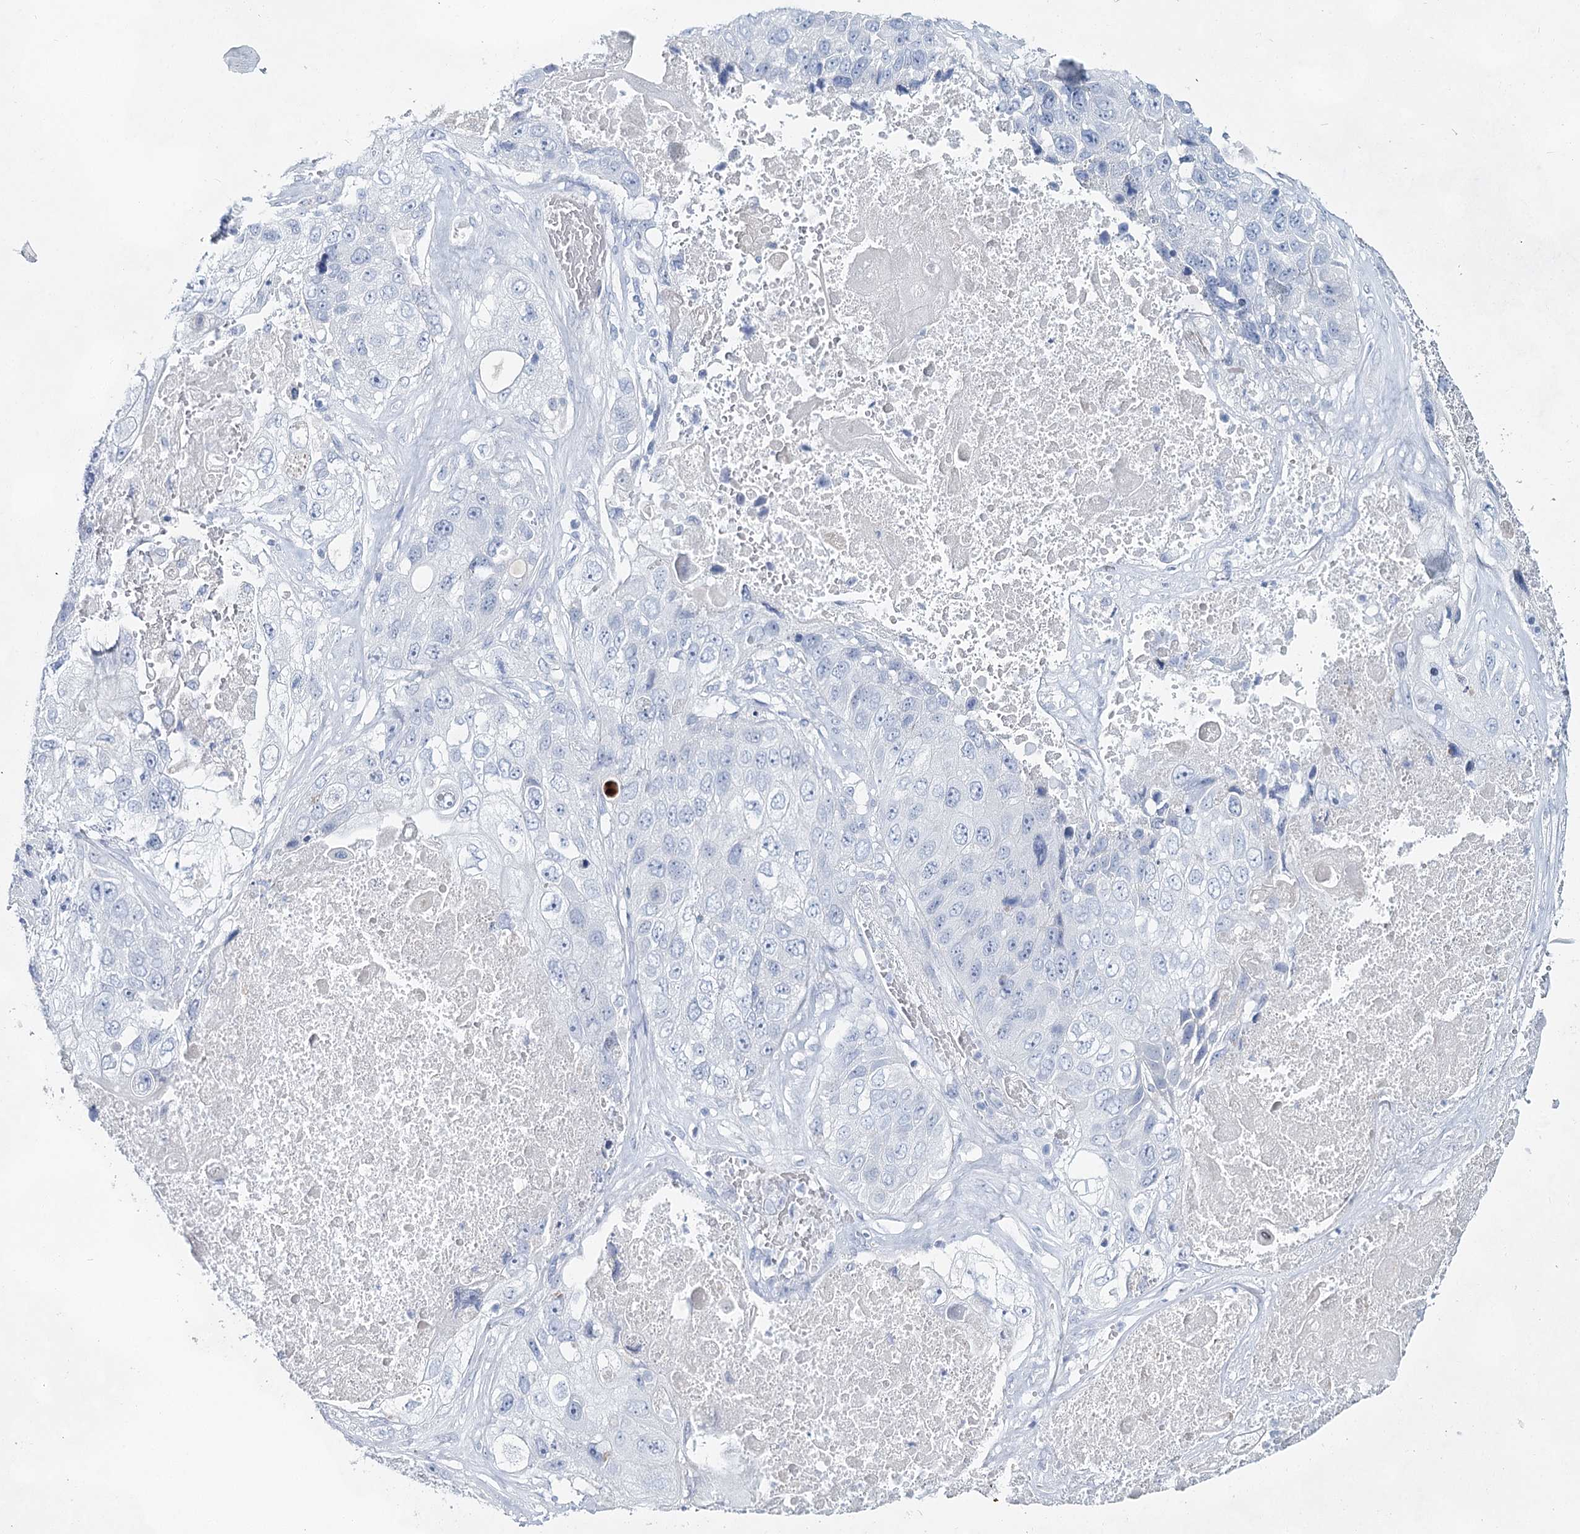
{"staining": {"intensity": "negative", "quantity": "none", "location": "none"}, "tissue": "lung cancer", "cell_type": "Tumor cells", "image_type": "cancer", "snomed": [{"axis": "morphology", "description": "Squamous cell carcinoma, NOS"}, {"axis": "topography", "description": "Lung"}], "caption": "A micrograph of human squamous cell carcinoma (lung) is negative for staining in tumor cells.", "gene": "SLC17A2", "patient": {"sex": "male", "age": 61}}